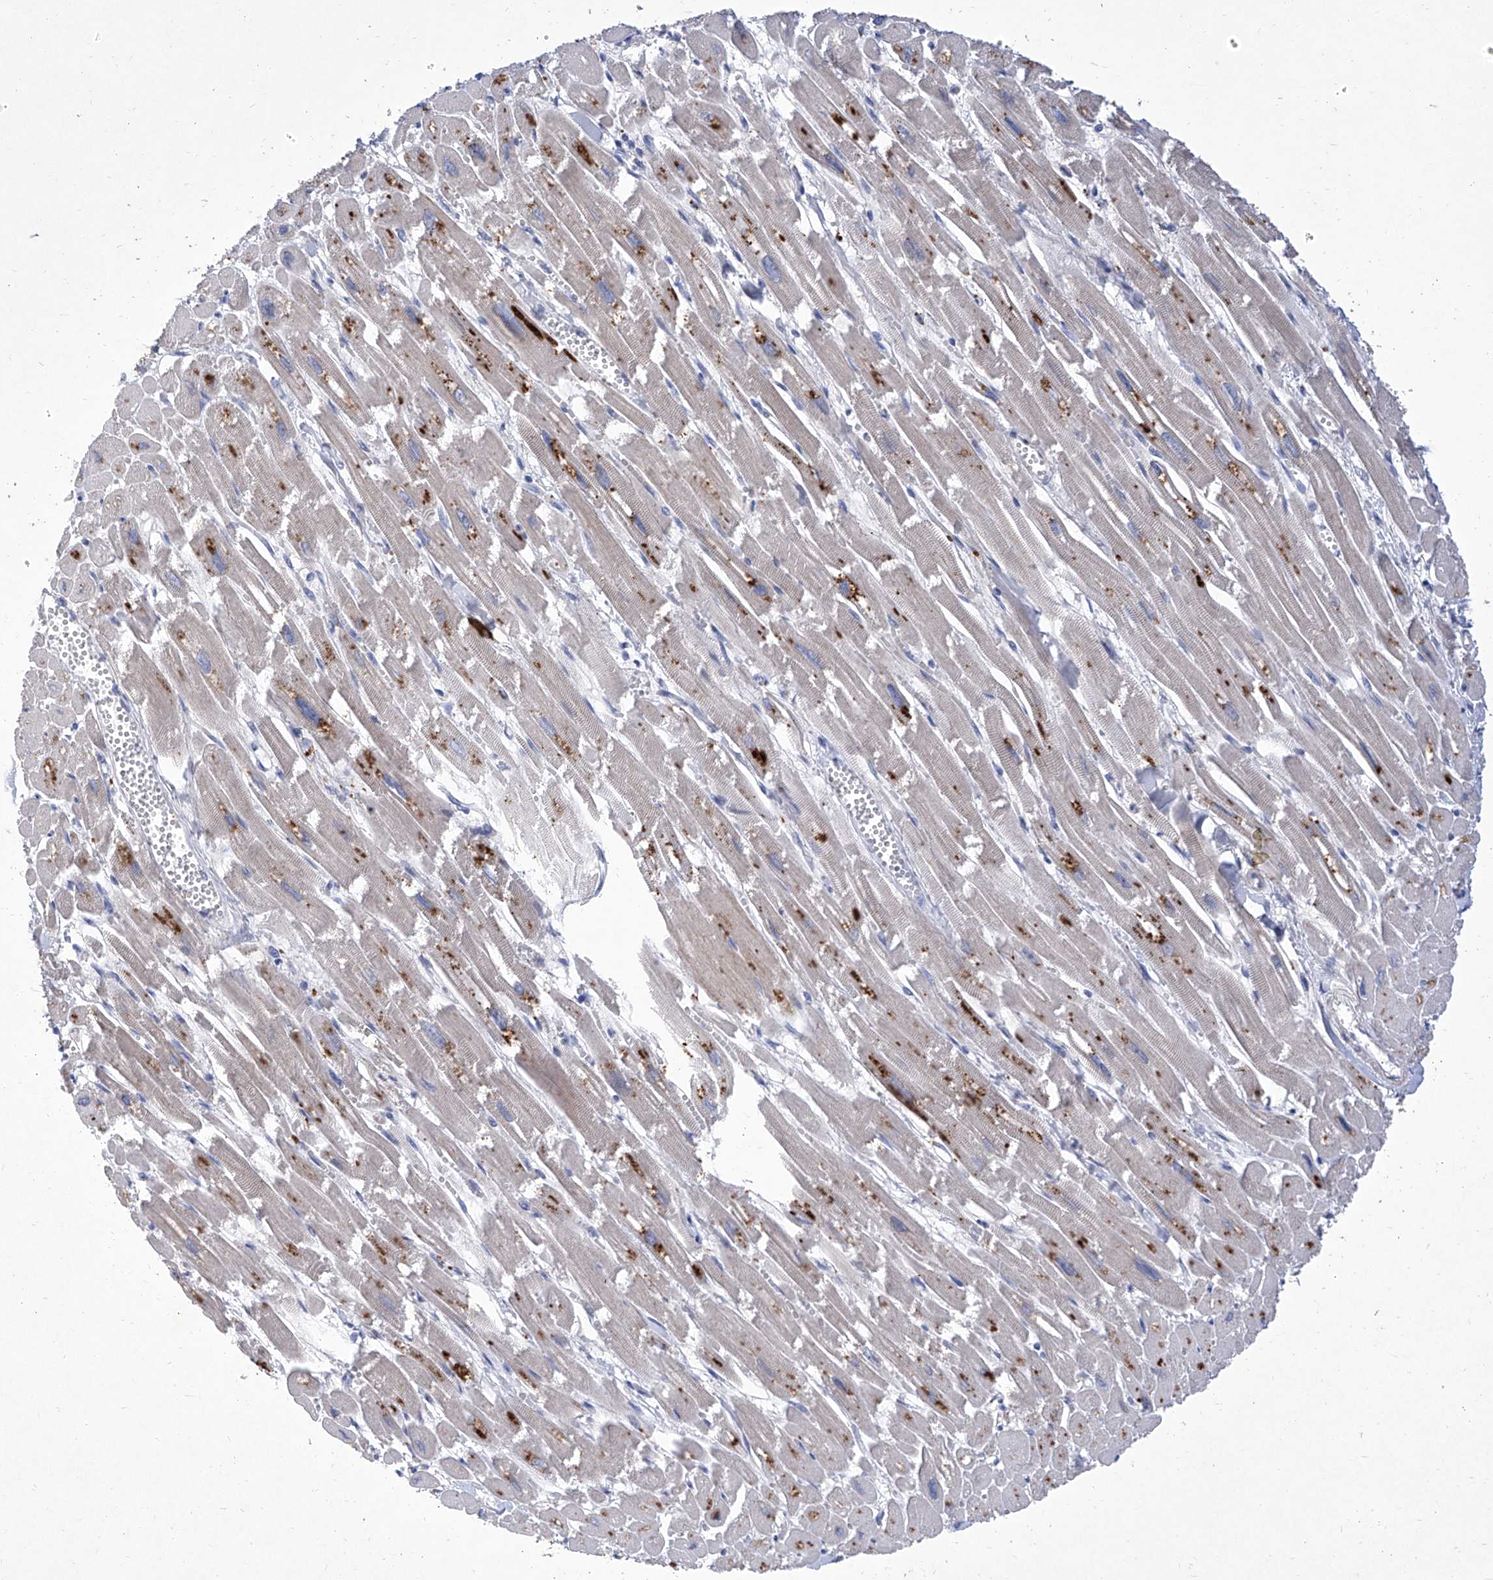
{"staining": {"intensity": "negative", "quantity": "none", "location": "none"}, "tissue": "heart muscle", "cell_type": "Cardiomyocytes", "image_type": "normal", "snomed": [{"axis": "morphology", "description": "Normal tissue, NOS"}, {"axis": "topography", "description": "Heart"}], "caption": "An image of heart muscle stained for a protein exhibits no brown staining in cardiomyocytes. Nuclei are stained in blue.", "gene": "IFNL2", "patient": {"sex": "male", "age": 54}}